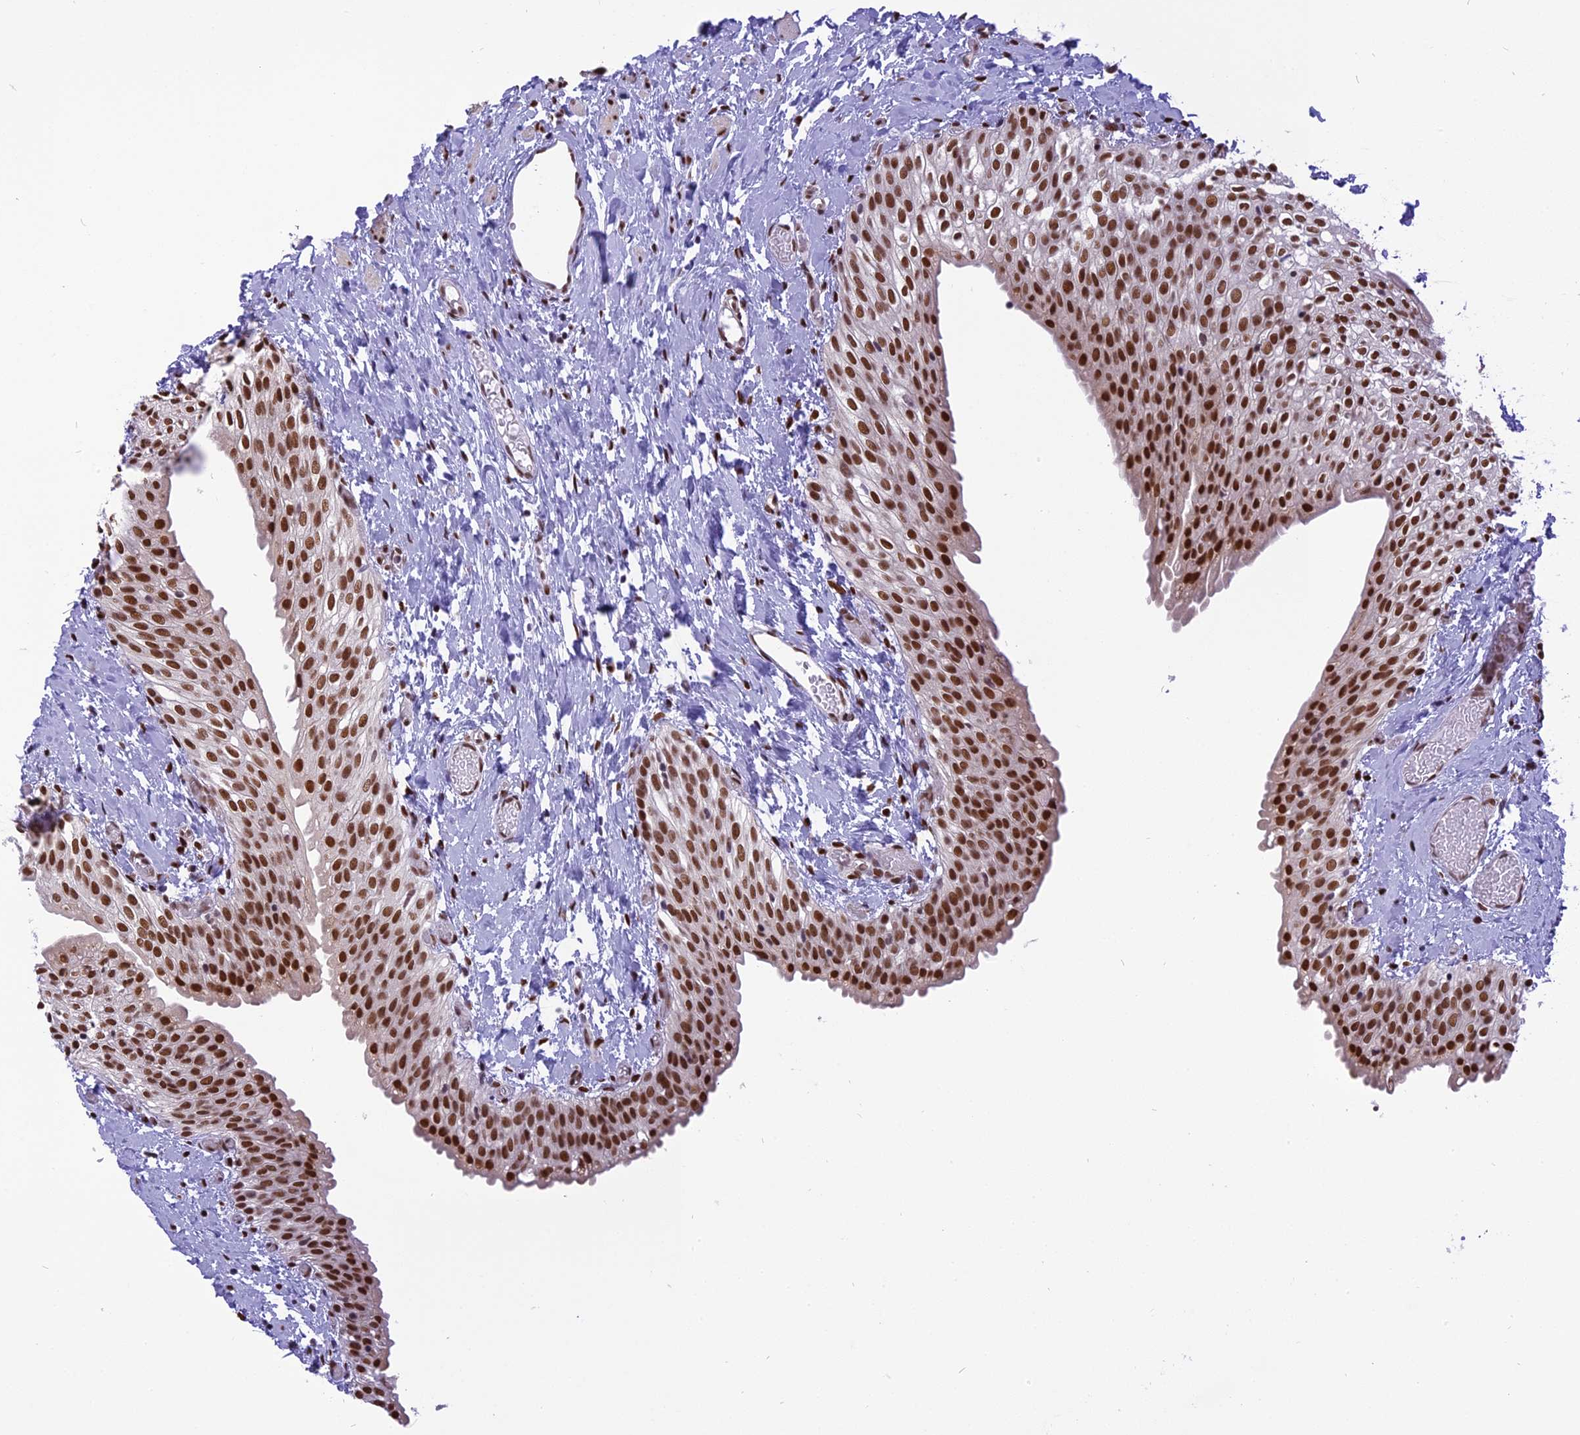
{"staining": {"intensity": "strong", "quantity": ">75%", "location": "nuclear"}, "tissue": "urinary bladder", "cell_type": "Urothelial cells", "image_type": "normal", "snomed": [{"axis": "morphology", "description": "Normal tissue, NOS"}, {"axis": "topography", "description": "Urinary bladder"}], "caption": "An immunohistochemistry (IHC) image of benign tissue is shown. Protein staining in brown labels strong nuclear positivity in urinary bladder within urothelial cells.", "gene": "IRF2BP1", "patient": {"sex": "male", "age": 1}}